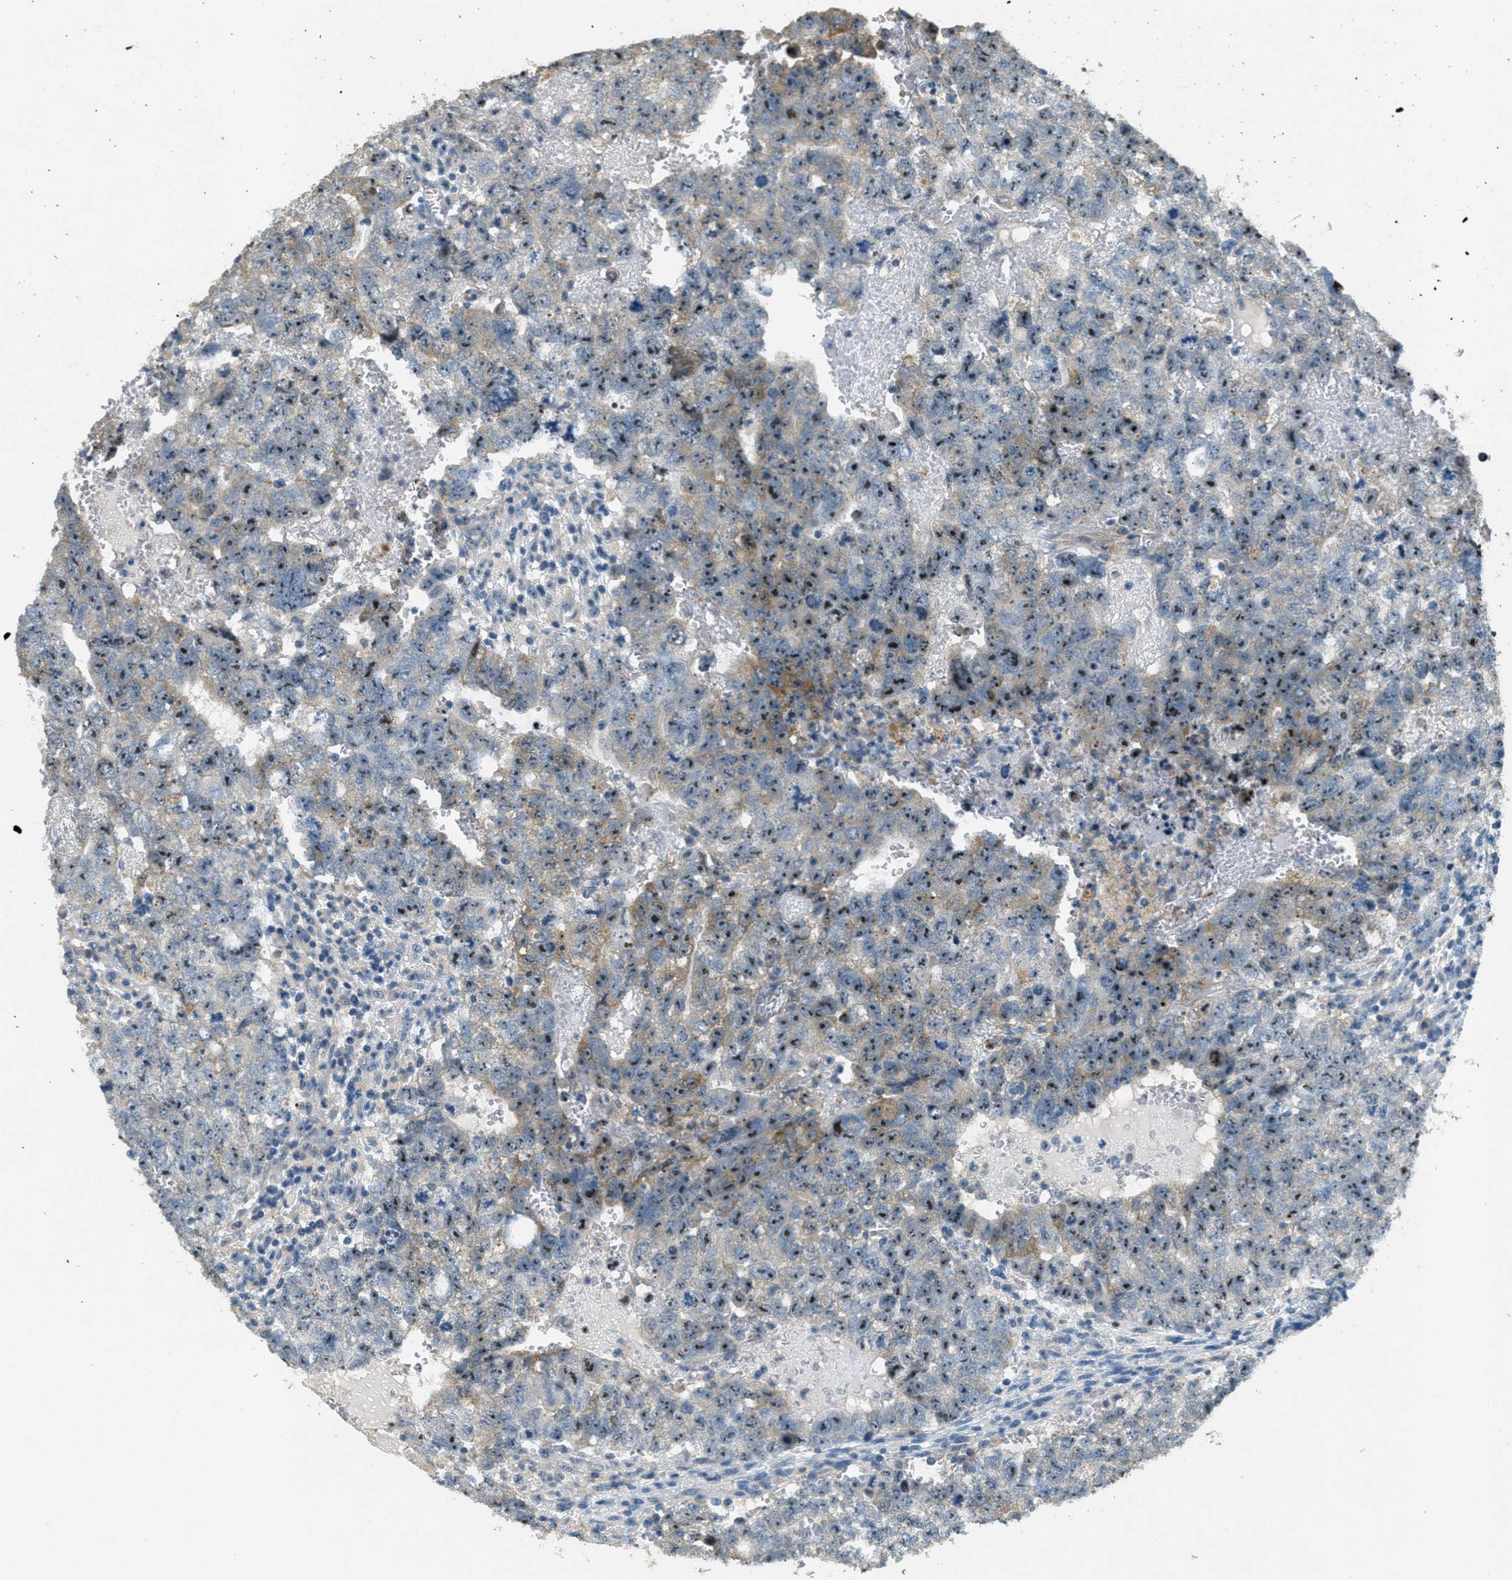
{"staining": {"intensity": "moderate", "quantity": ">75%", "location": "nuclear"}, "tissue": "testis cancer", "cell_type": "Tumor cells", "image_type": "cancer", "snomed": [{"axis": "morphology", "description": "Seminoma, NOS"}, {"axis": "morphology", "description": "Carcinoma, Embryonal, NOS"}, {"axis": "topography", "description": "Testis"}], "caption": "Immunohistochemical staining of human testis cancer (seminoma) exhibits medium levels of moderate nuclear protein staining in about >75% of tumor cells.", "gene": "OSMR", "patient": {"sex": "male", "age": 38}}